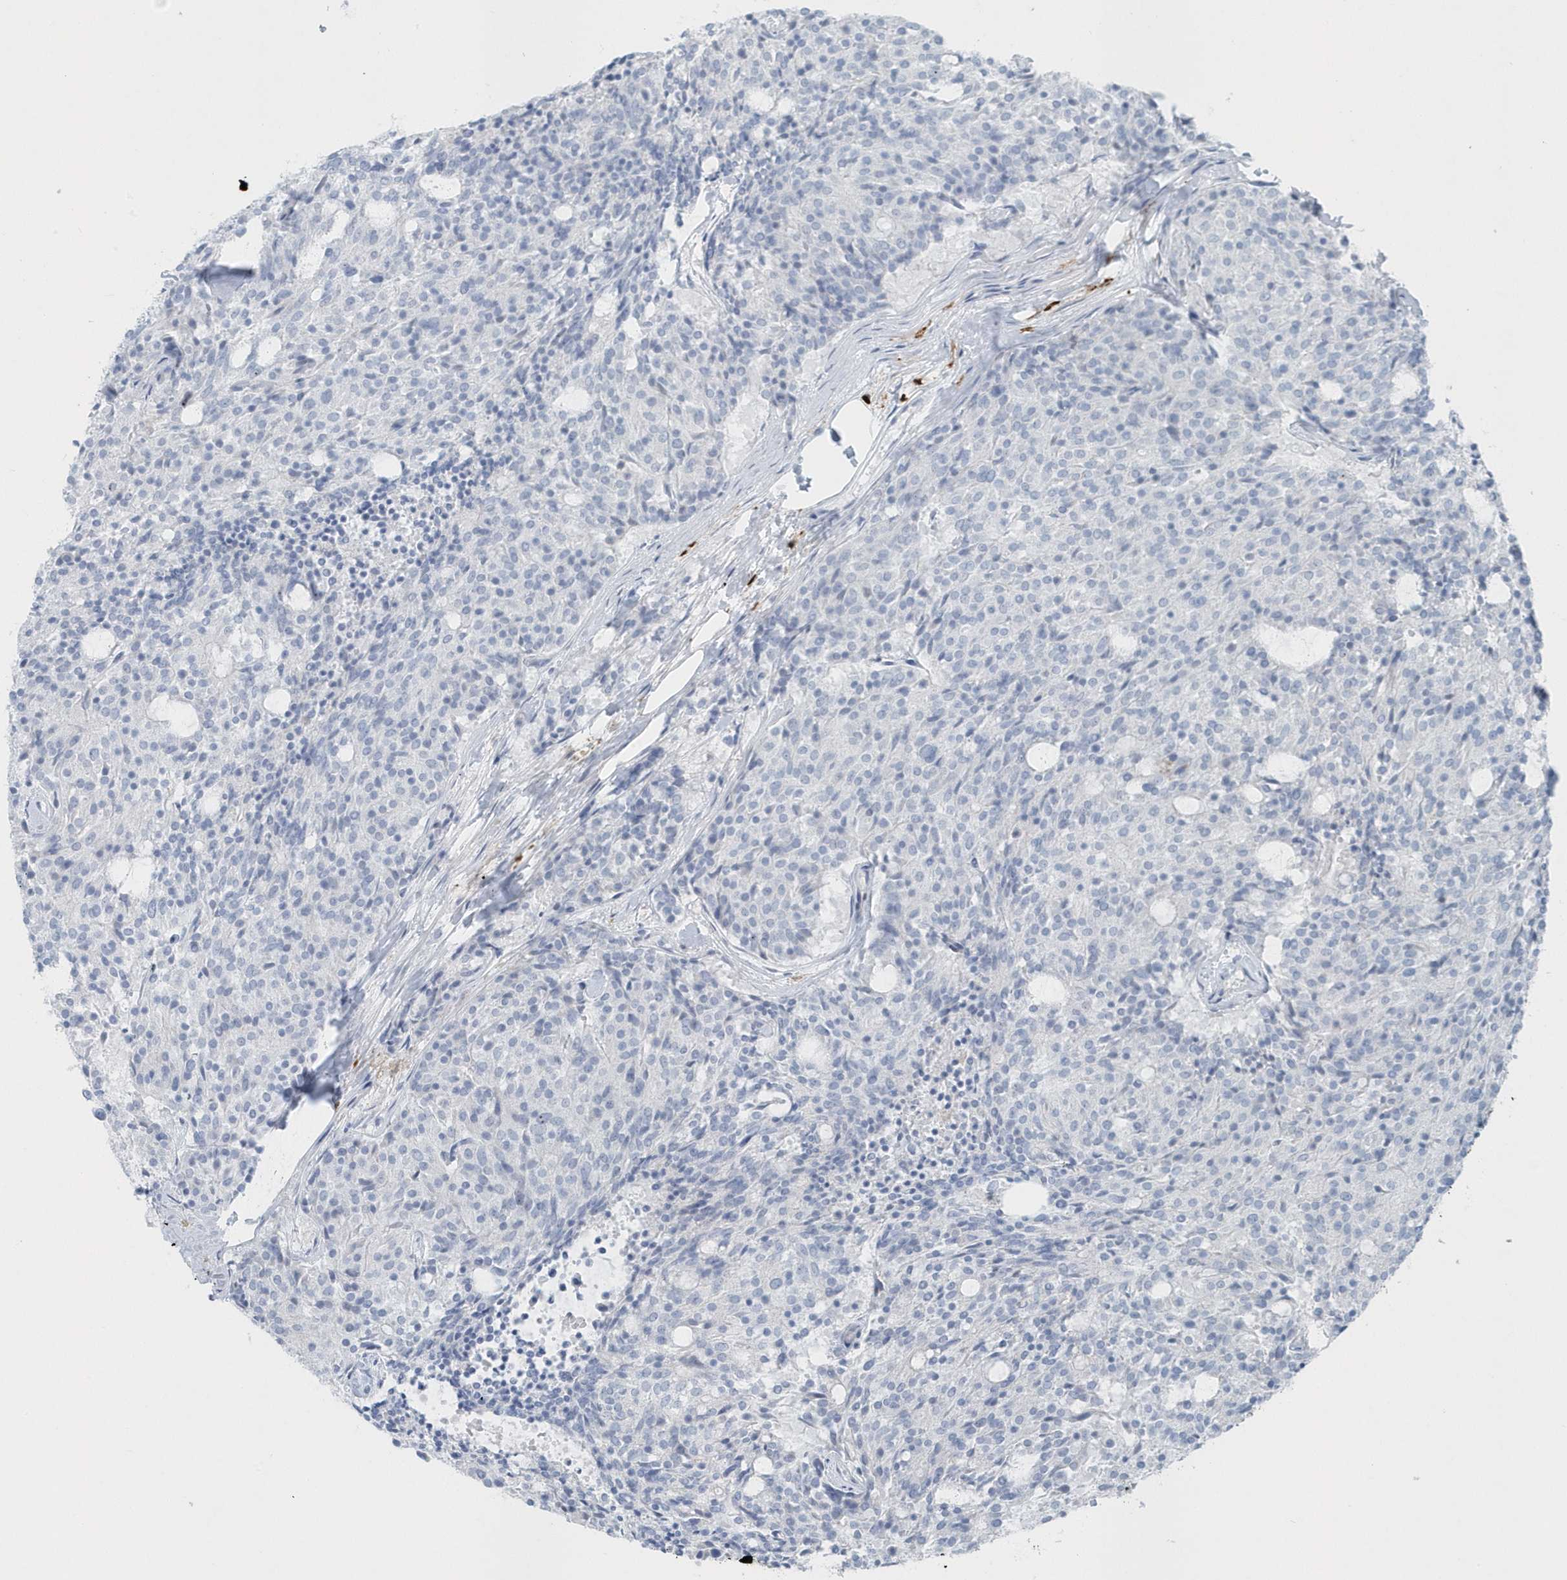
{"staining": {"intensity": "negative", "quantity": "none", "location": "none"}, "tissue": "carcinoid", "cell_type": "Tumor cells", "image_type": "cancer", "snomed": [{"axis": "morphology", "description": "Carcinoid, malignant, NOS"}, {"axis": "topography", "description": "Pancreas"}], "caption": "Immunohistochemistry (IHC) of human malignant carcinoid shows no positivity in tumor cells.", "gene": "FAM98A", "patient": {"sex": "female", "age": 54}}